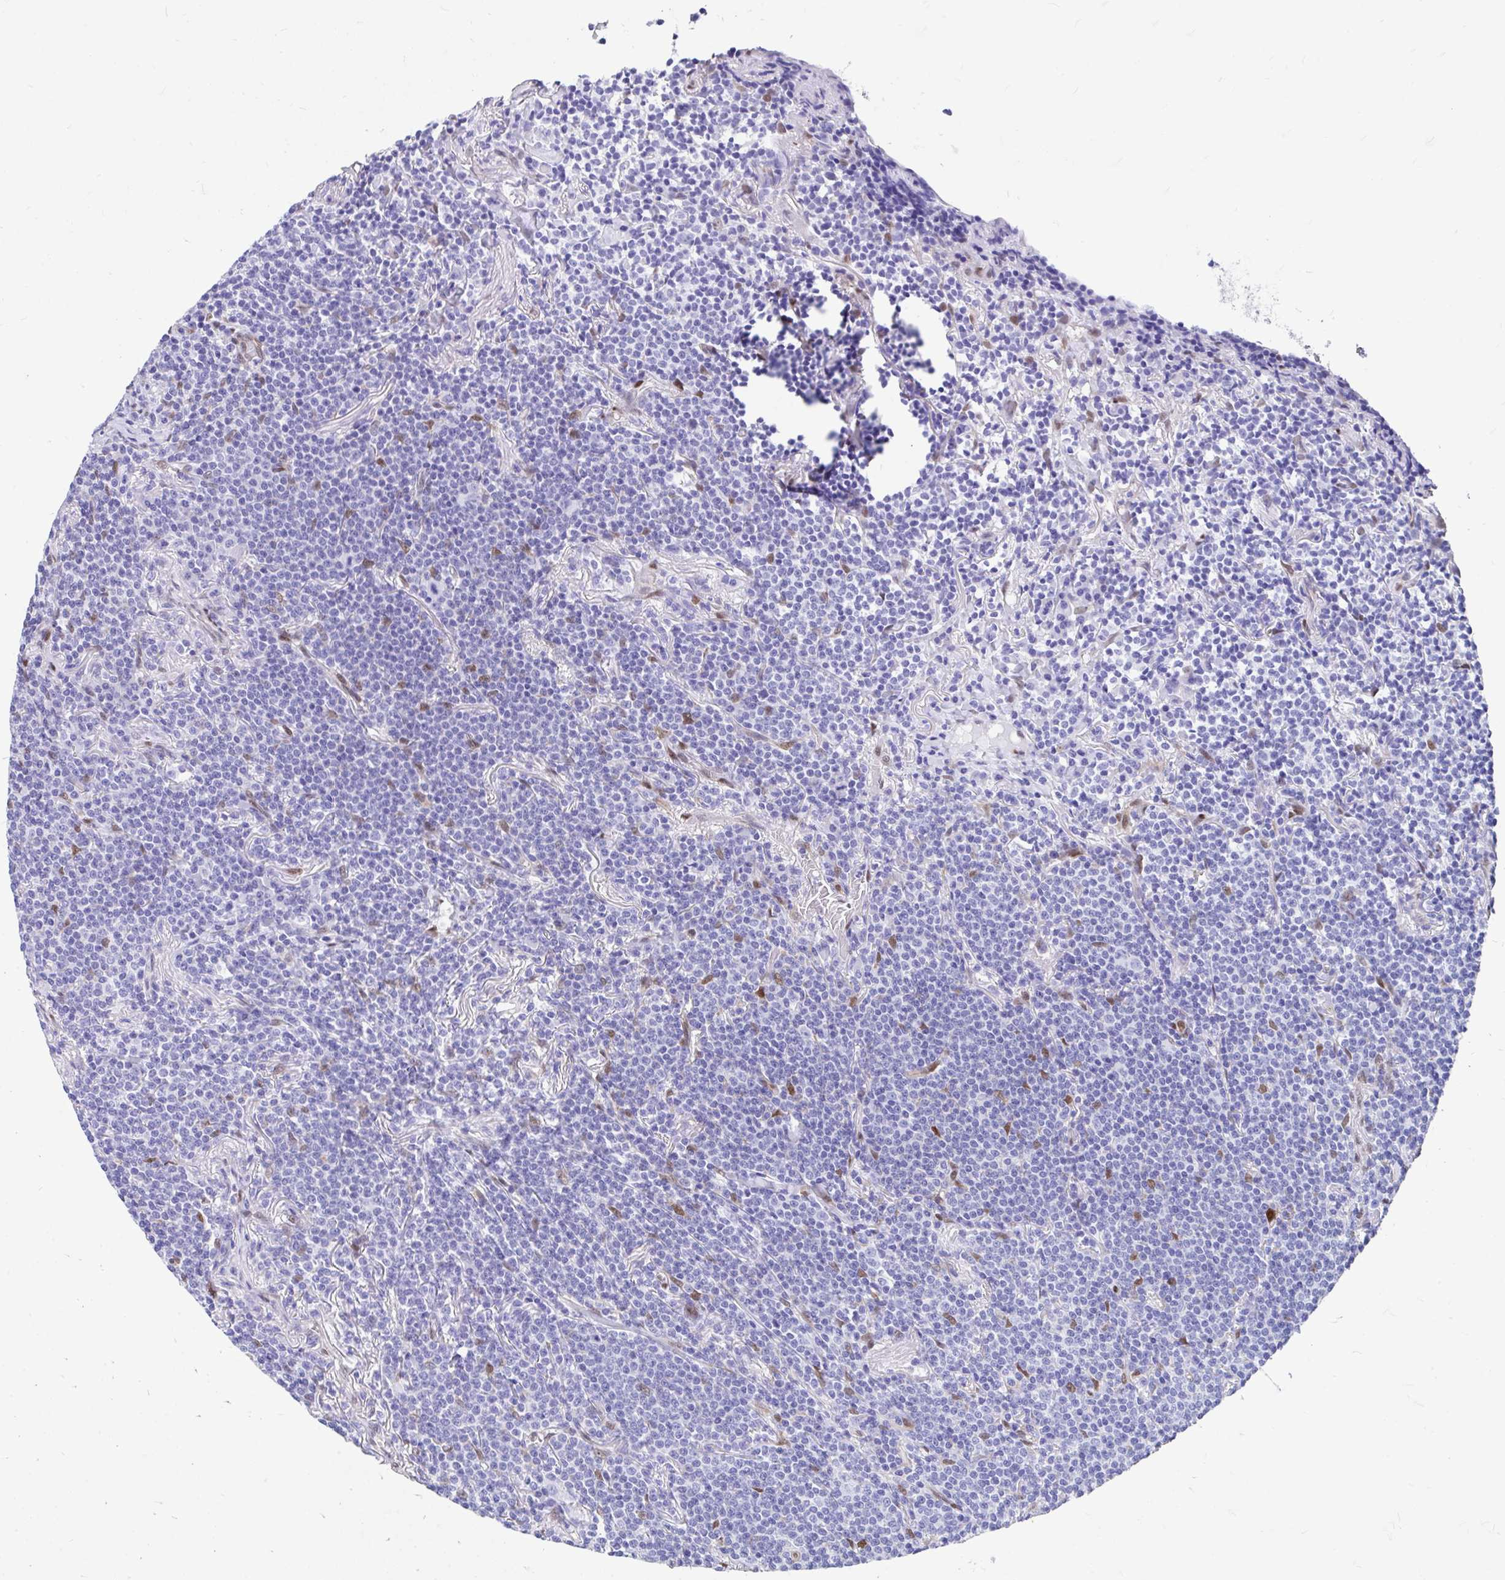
{"staining": {"intensity": "negative", "quantity": "none", "location": "none"}, "tissue": "lymphoma", "cell_type": "Tumor cells", "image_type": "cancer", "snomed": [{"axis": "morphology", "description": "Malignant lymphoma, non-Hodgkin's type, Low grade"}, {"axis": "topography", "description": "Lung"}], "caption": "The image exhibits no significant expression in tumor cells of low-grade malignant lymphoma, non-Hodgkin's type. (DAB immunohistochemistry (IHC), high magnification).", "gene": "RBPMS", "patient": {"sex": "female", "age": 71}}